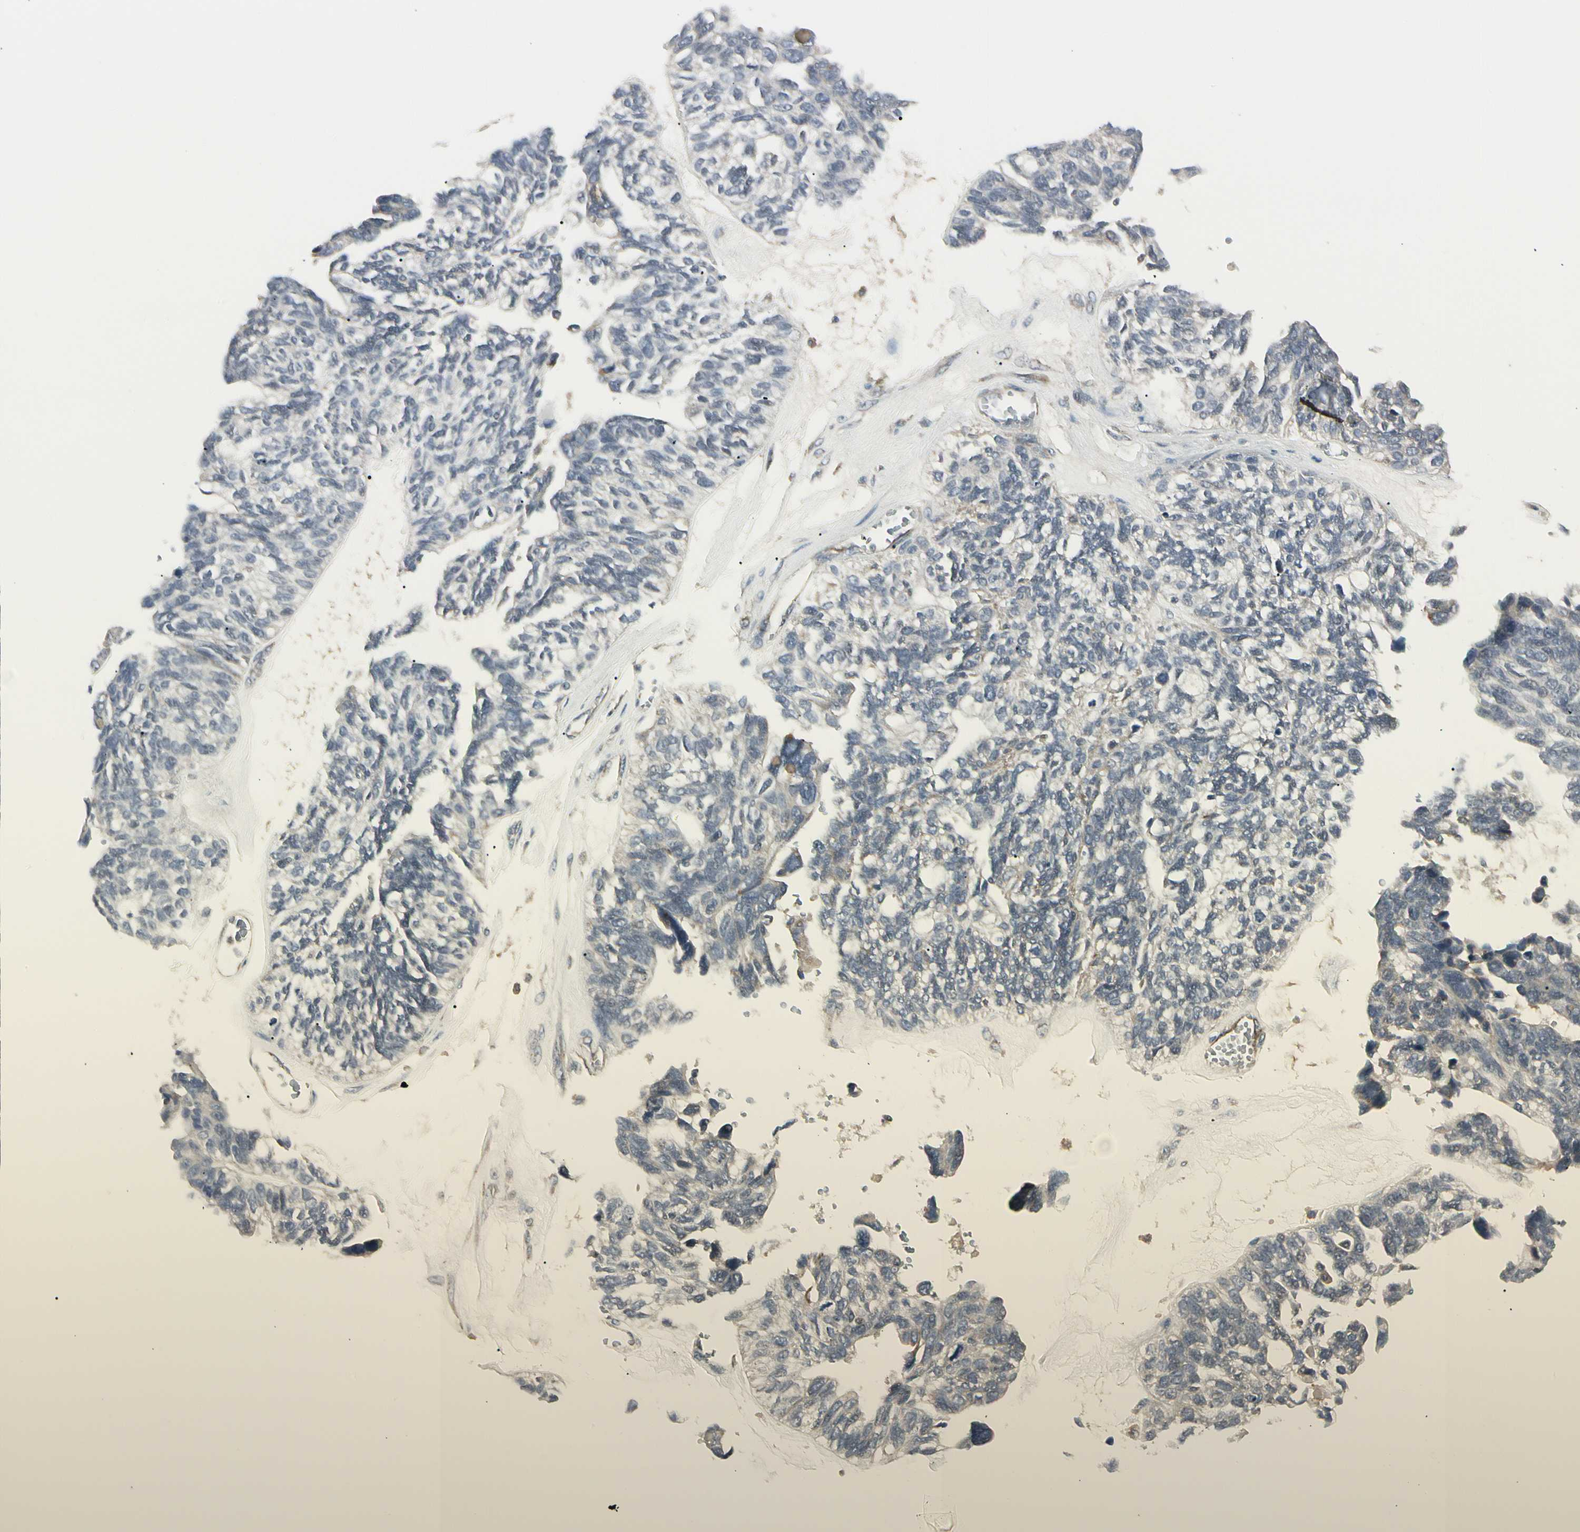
{"staining": {"intensity": "negative", "quantity": "none", "location": "none"}, "tissue": "ovarian cancer", "cell_type": "Tumor cells", "image_type": "cancer", "snomed": [{"axis": "morphology", "description": "Cystadenocarcinoma, serous, NOS"}, {"axis": "topography", "description": "Ovary"}], "caption": "This is an immunohistochemistry histopathology image of ovarian cancer. There is no staining in tumor cells.", "gene": "GRN", "patient": {"sex": "female", "age": 79}}